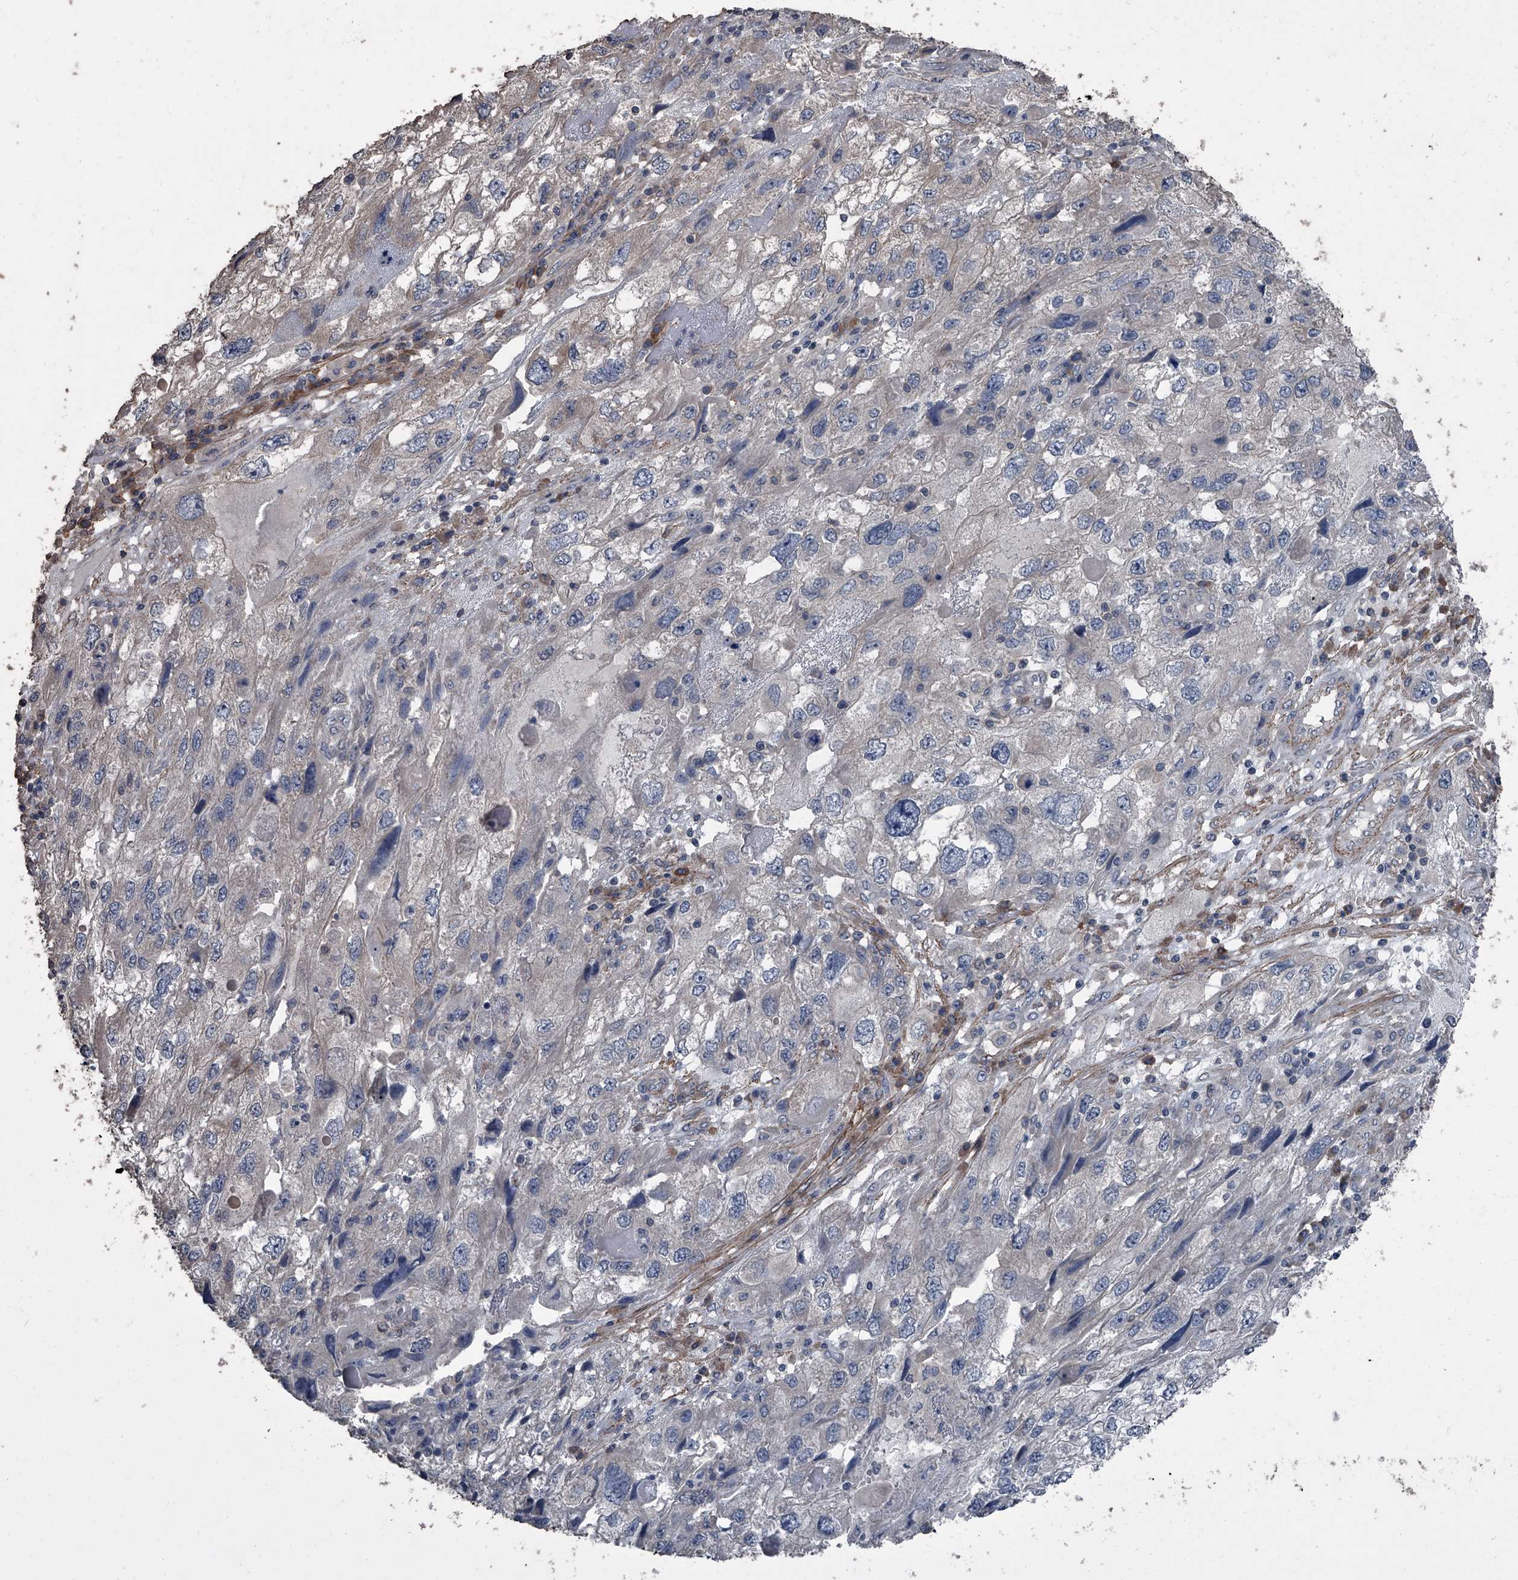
{"staining": {"intensity": "negative", "quantity": "none", "location": "none"}, "tissue": "endometrial cancer", "cell_type": "Tumor cells", "image_type": "cancer", "snomed": [{"axis": "morphology", "description": "Adenocarcinoma, NOS"}, {"axis": "topography", "description": "Endometrium"}], "caption": "The IHC histopathology image has no significant expression in tumor cells of endometrial cancer tissue.", "gene": "OARD1", "patient": {"sex": "female", "age": 49}}